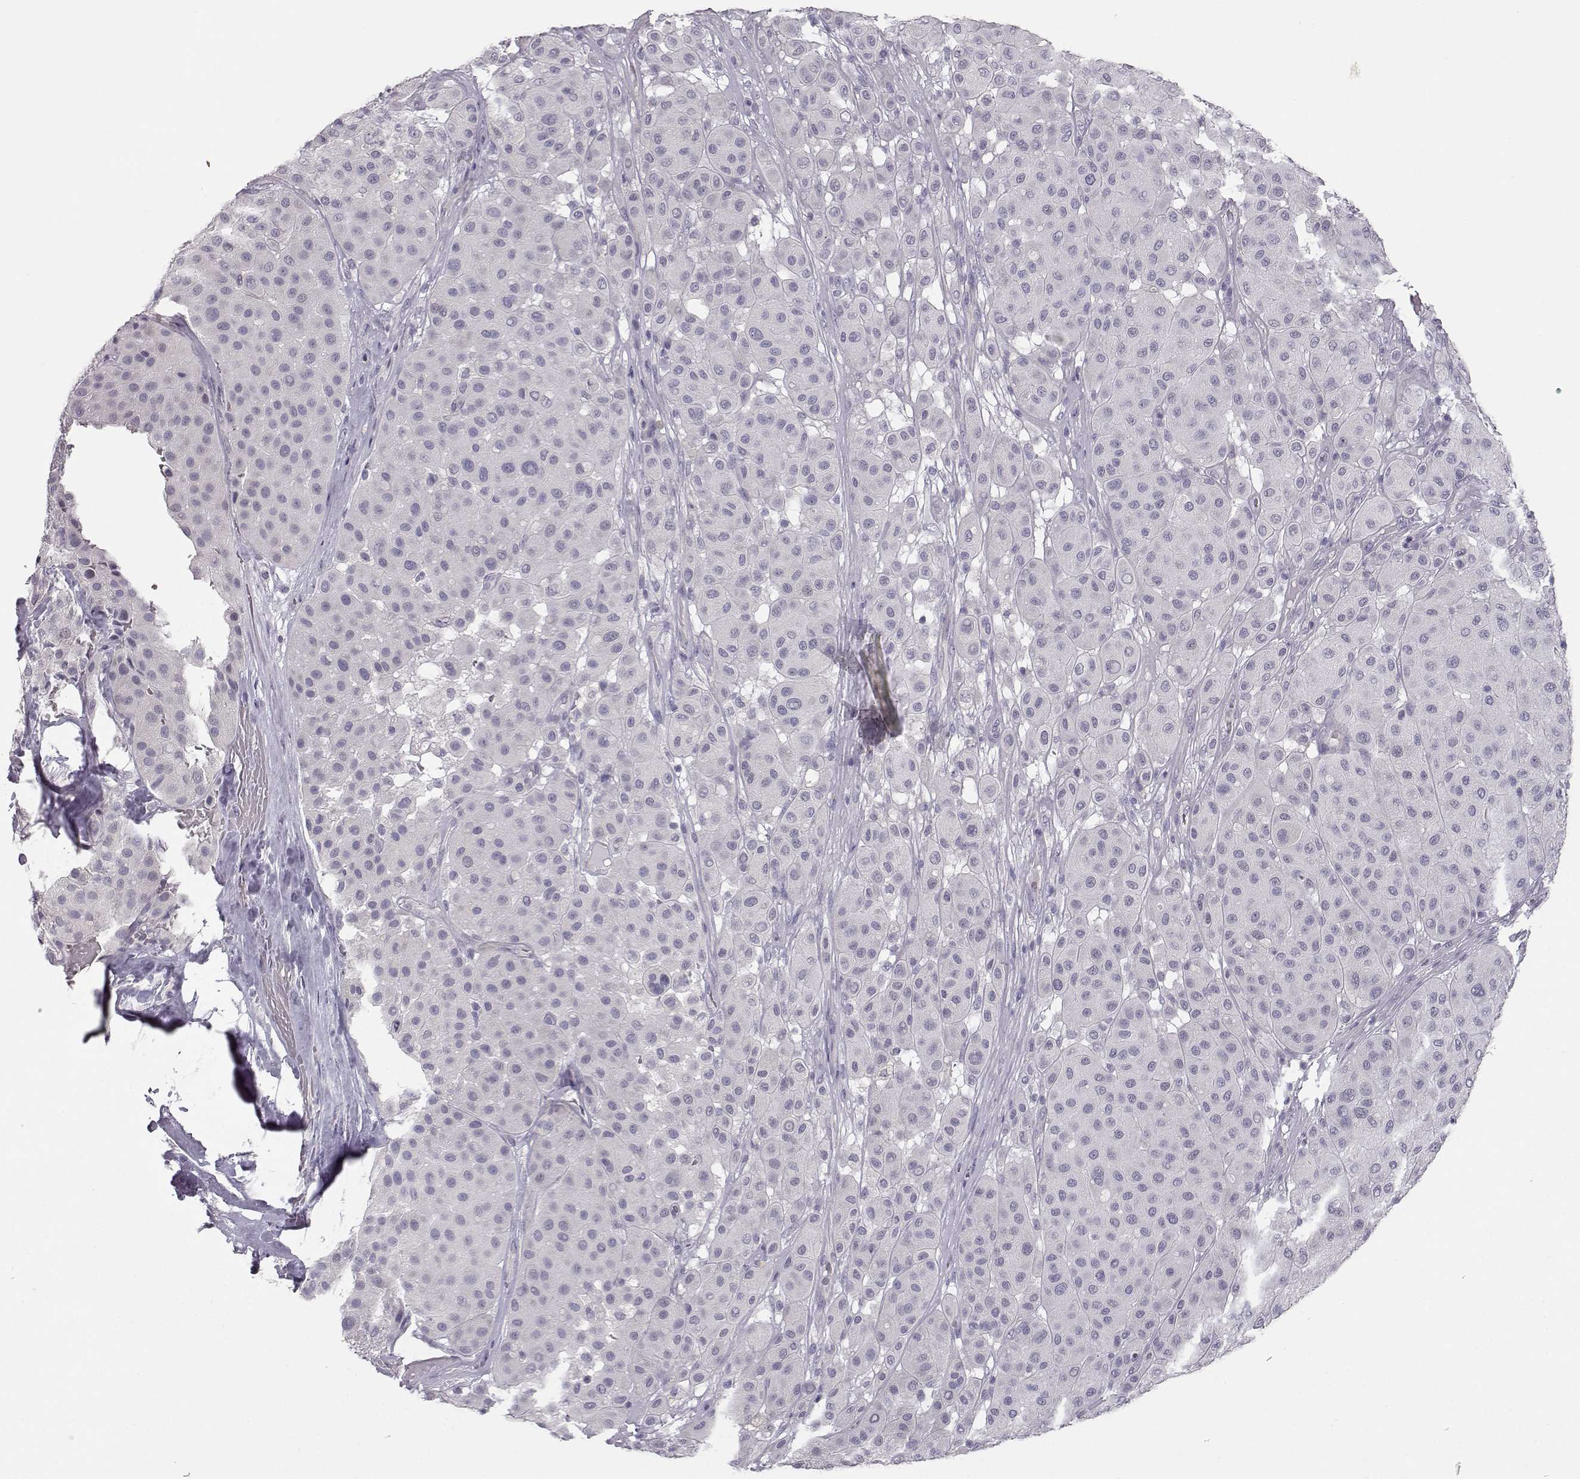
{"staining": {"intensity": "negative", "quantity": "none", "location": "none"}, "tissue": "melanoma", "cell_type": "Tumor cells", "image_type": "cancer", "snomed": [{"axis": "morphology", "description": "Malignant melanoma, Metastatic site"}, {"axis": "topography", "description": "Smooth muscle"}], "caption": "This micrograph is of melanoma stained with immunohistochemistry (IHC) to label a protein in brown with the nuclei are counter-stained blue. There is no staining in tumor cells.", "gene": "MYCBPAP", "patient": {"sex": "male", "age": 41}}